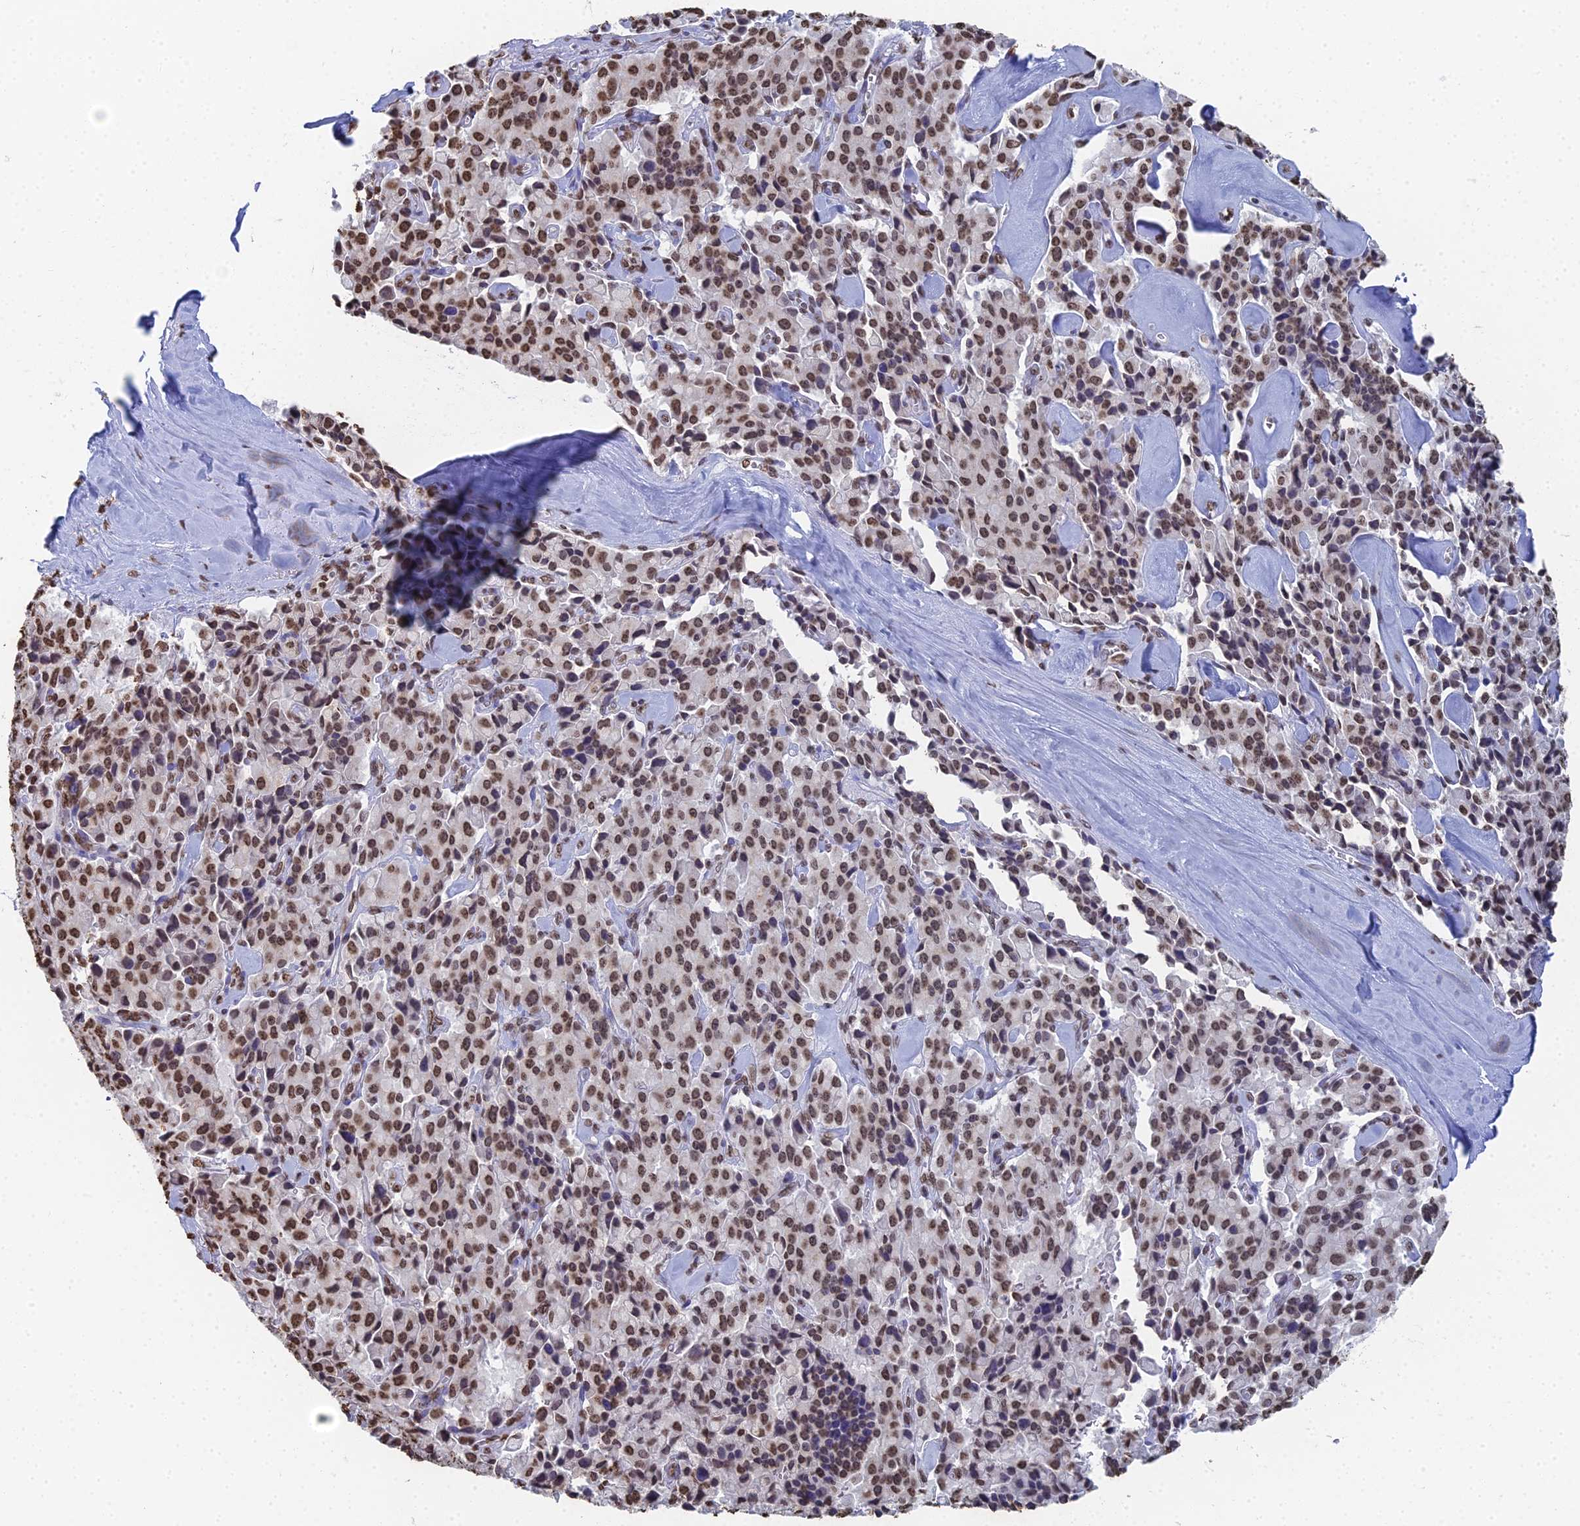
{"staining": {"intensity": "moderate", "quantity": ">75%", "location": "nuclear"}, "tissue": "pancreatic cancer", "cell_type": "Tumor cells", "image_type": "cancer", "snomed": [{"axis": "morphology", "description": "Adenocarcinoma, NOS"}, {"axis": "topography", "description": "Pancreas"}], "caption": "Pancreatic adenocarcinoma tissue shows moderate nuclear positivity in approximately >75% of tumor cells", "gene": "GBP3", "patient": {"sex": "male", "age": 65}}